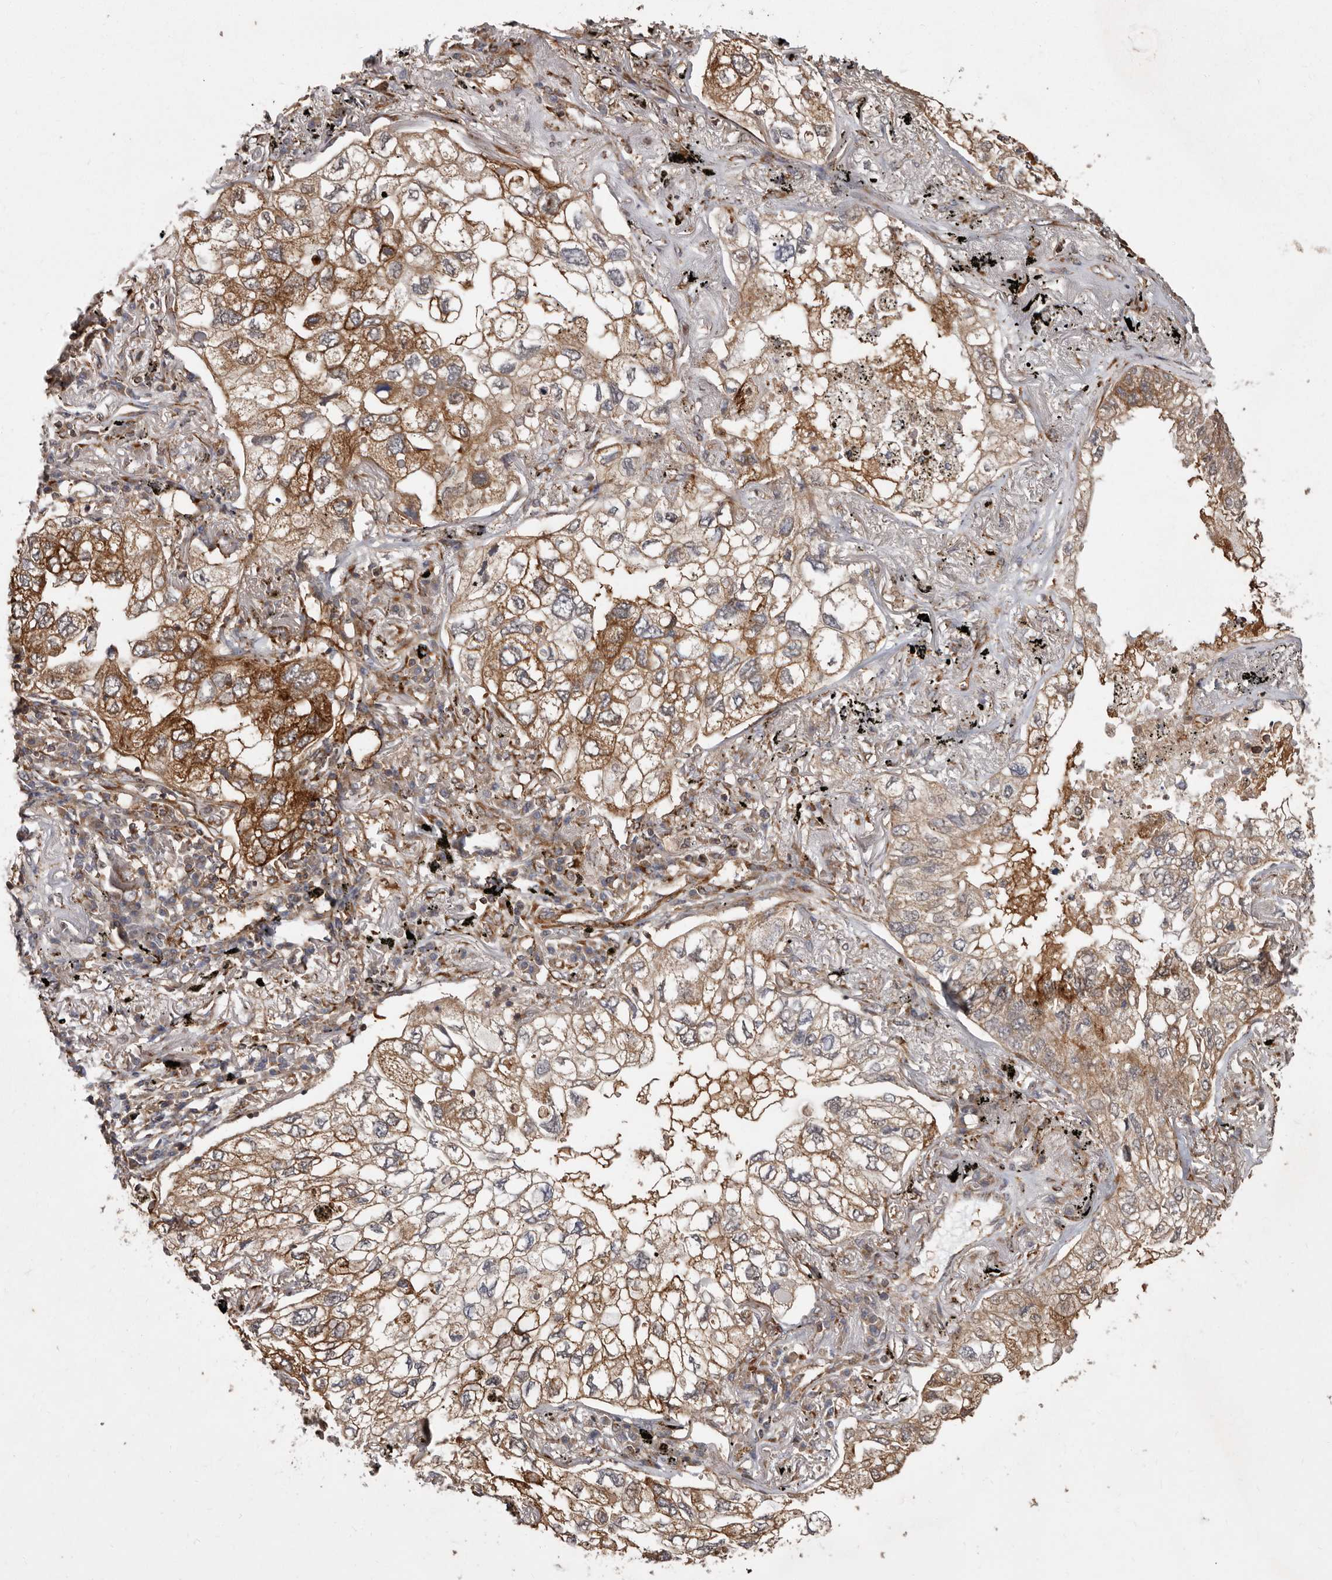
{"staining": {"intensity": "moderate", "quantity": ">75%", "location": "cytoplasmic/membranous"}, "tissue": "lung cancer", "cell_type": "Tumor cells", "image_type": "cancer", "snomed": [{"axis": "morphology", "description": "Adenocarcinoma, NOS"}, {"axis": "topography", "description": "Lung"}], "caption": "Lung adenocarcinoma tissue demonstrates moderate cytoplasmic/membranous expression in about >75% of tumor cells", "gene": "FLAD1", "patient": {"sex": "male", "age": 65}}